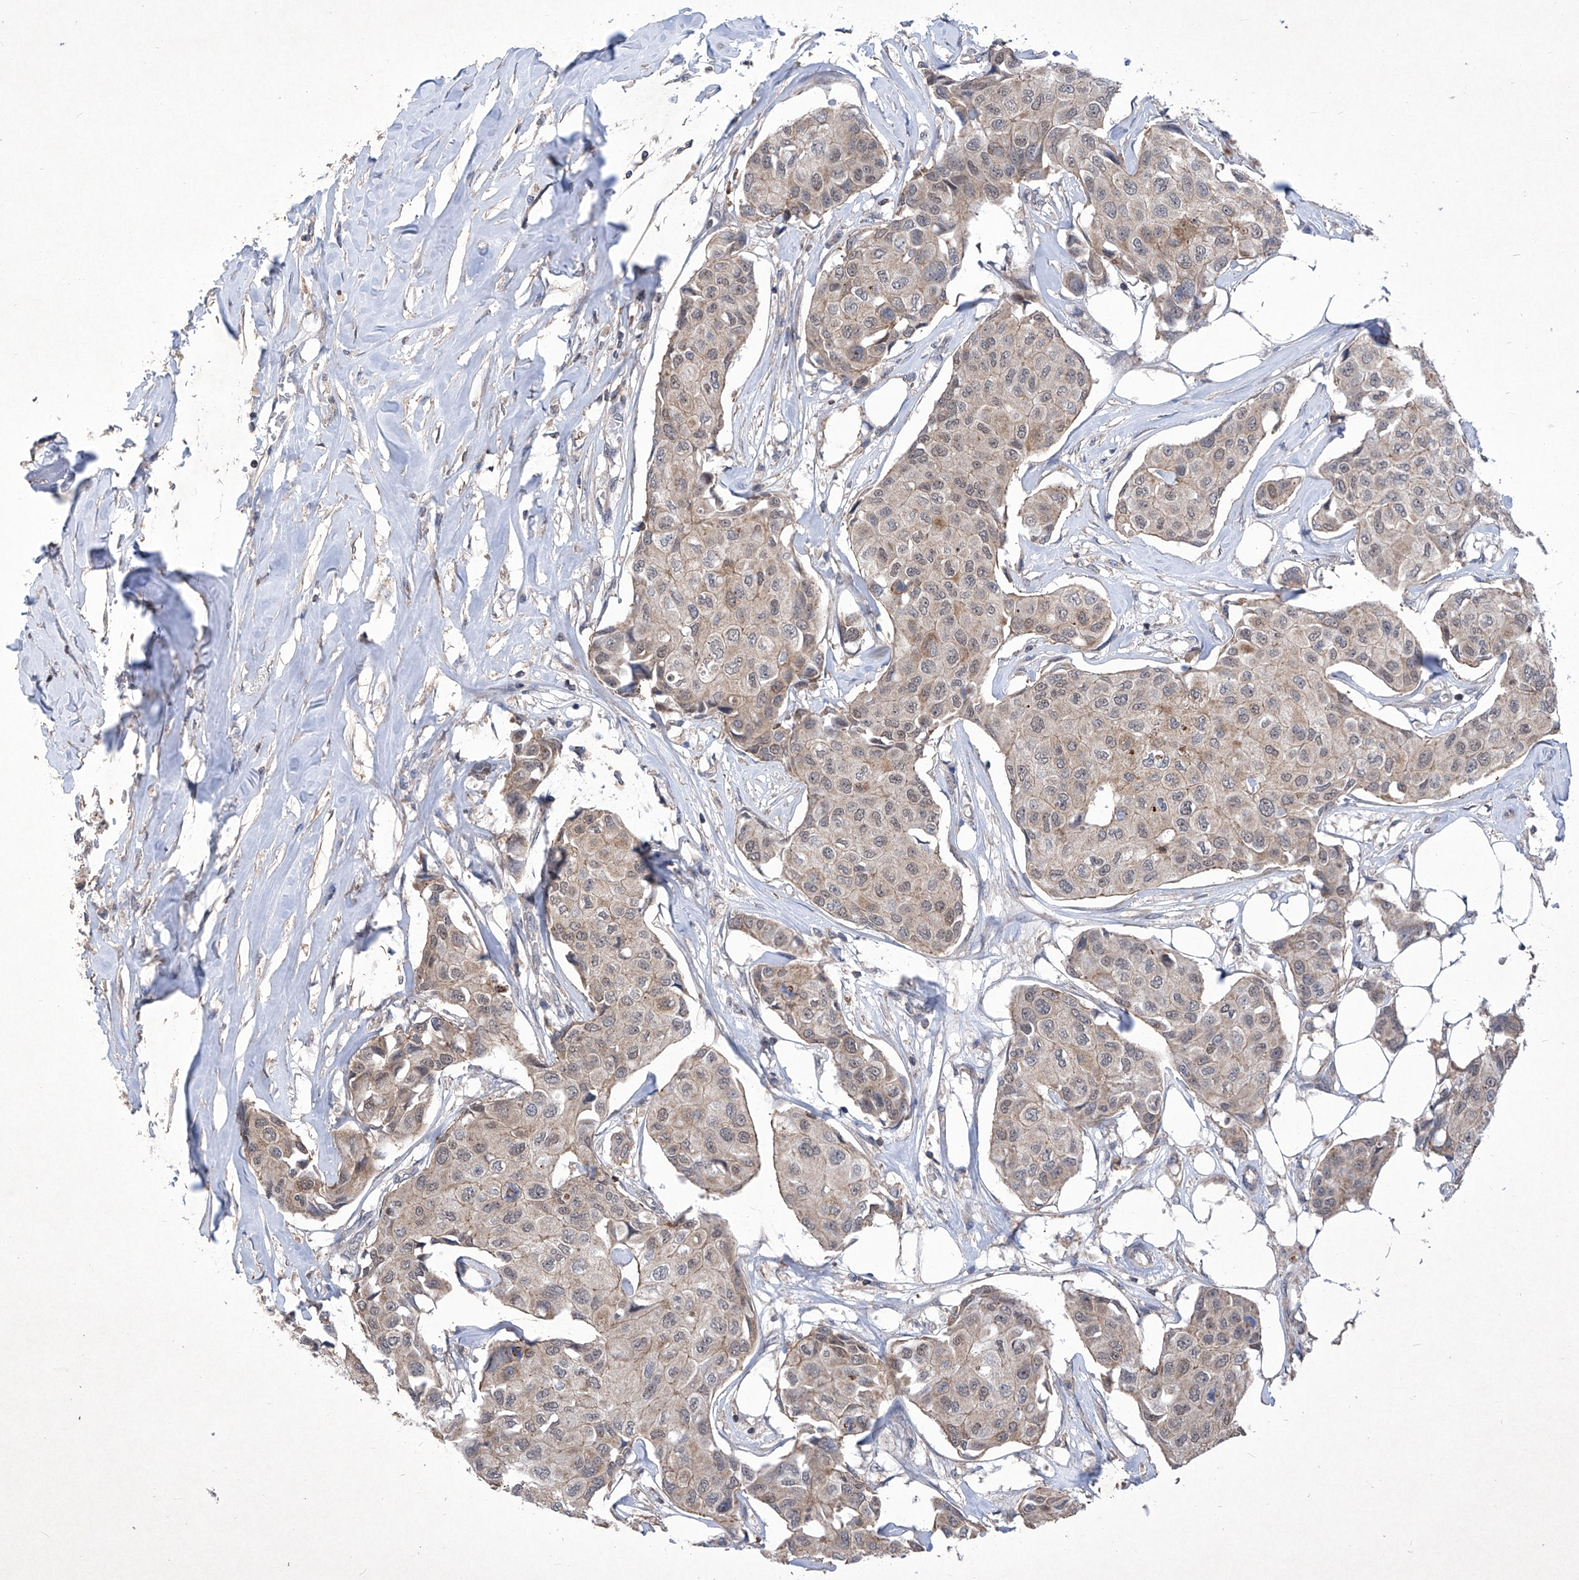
{"staining": {"intensity": "weak", "quantity": "25%-75%", "location": "cytoplasmic/membranous"}, "tissue": "breast cancer", "cell_type": "Tumor cells", "image_type": "cancer", "snomed": [{"axis": "morphology", "description": "Duct carcinoma"}, {"axis": "topography", "description": "Breast"}], "caption": "Breast invasive ductal carcinoma stained for a protein displays weak cytoplasmic/membranous positivity in tumor cells.", "gene": "KIFC2", "patient": {"sex": "female", "age": 80}}